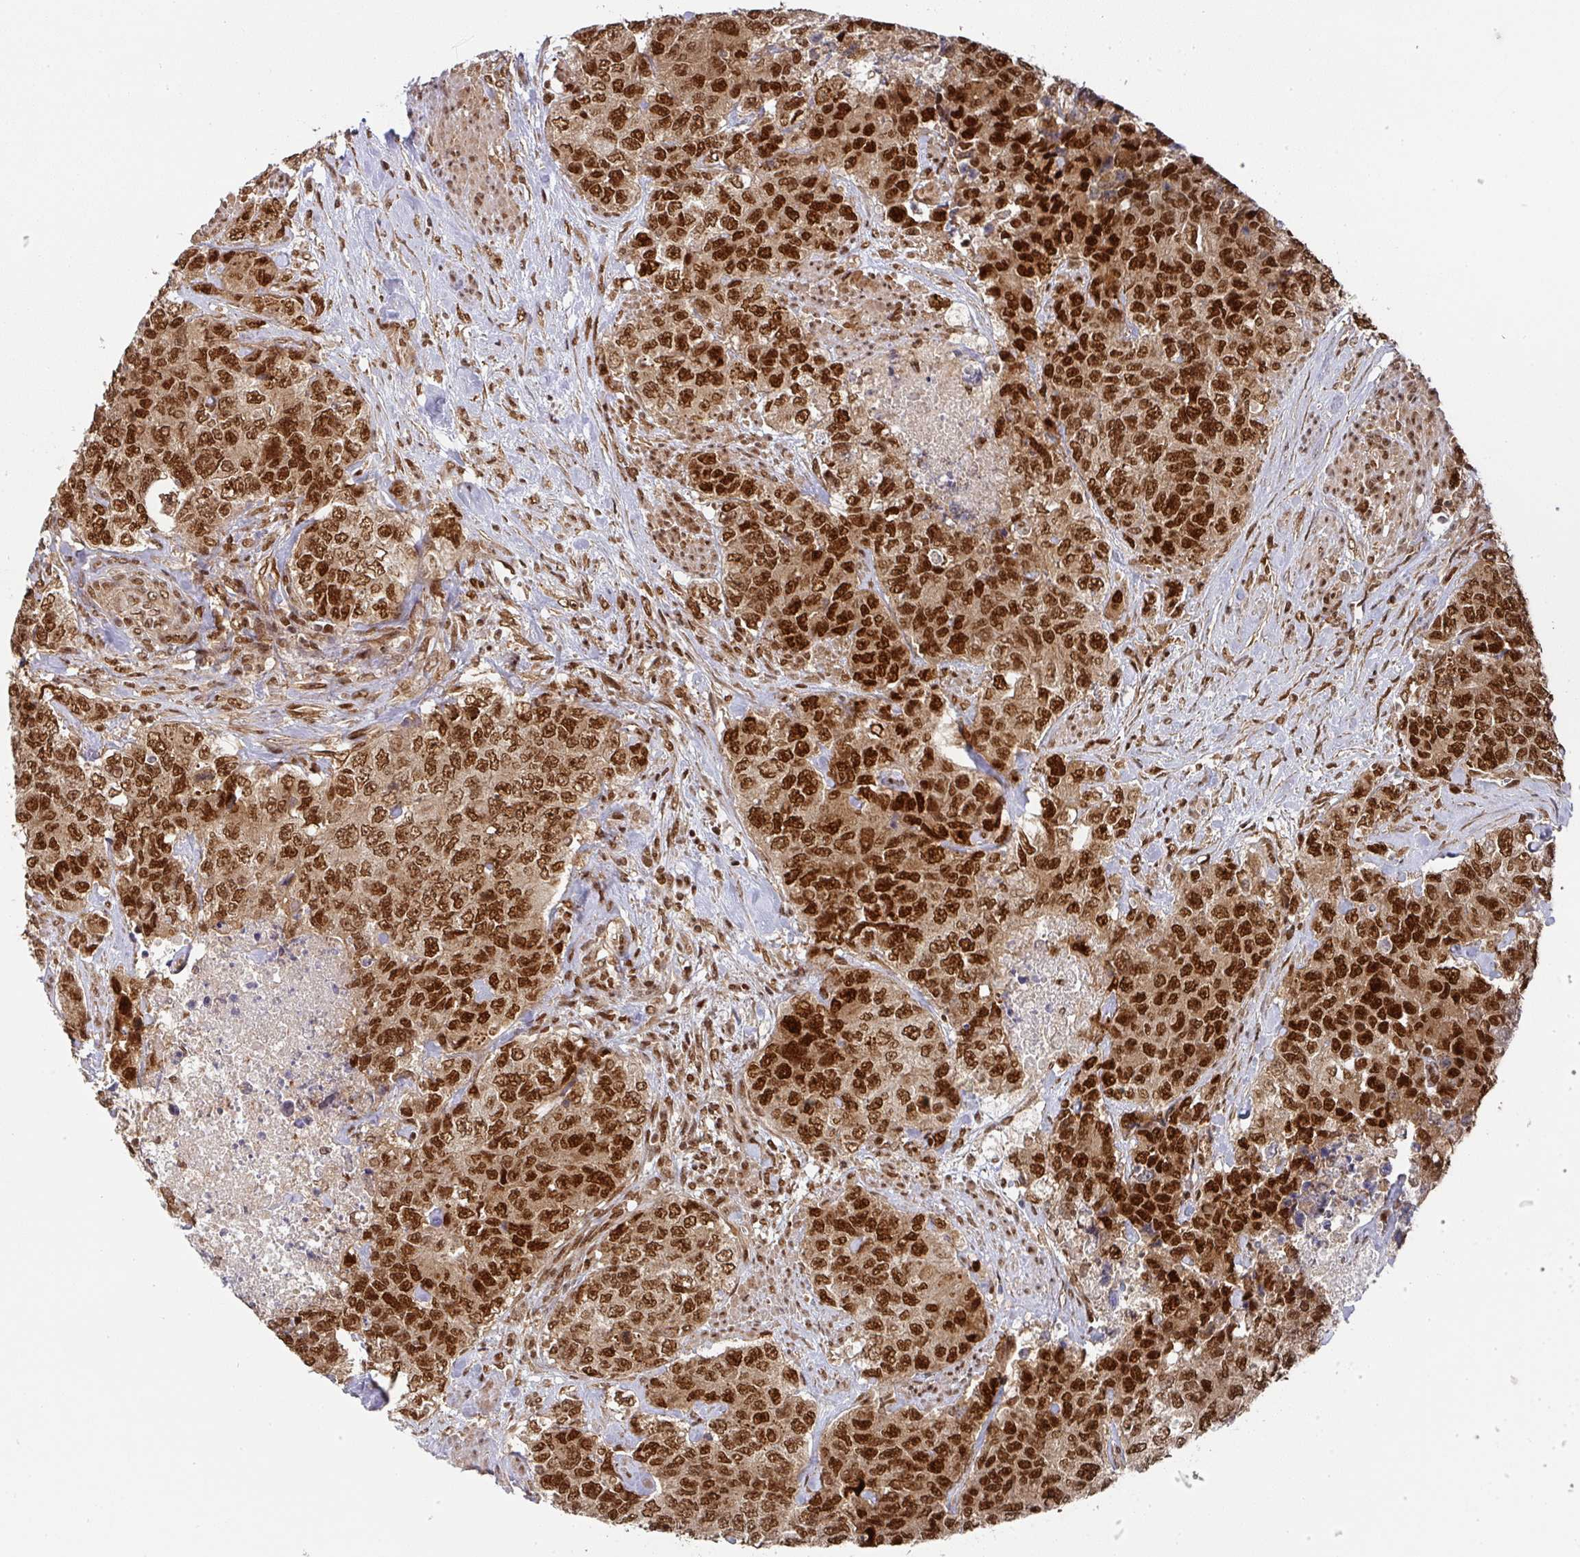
{"staining": {"intensity": "strong", "quantity": ">75%", "location": "cytoplasmic/membranous,nuclear"}, "tissue": "urothelial cancer", "cell_type": "Tumor cells", "image_type": "cancer", "snomed": [{"axis": "morphology", "description": "Urothelial carcinoma, High grade"}, {"axis": "topography", "description": "Urinary bladder"}], "caption": "The immunohistochemical stain highlights strong cytoplasmic/membranous and nuclear staining in tumor cells of urothelial carcinoma (high-grade) tissue. The staining was performed using DAB, with brown indicating positive protein expression. Nuclei are stained blue with hematoxylin.", "gene": "DIDO1", "patient": {"sex": "female", "age": 78}}